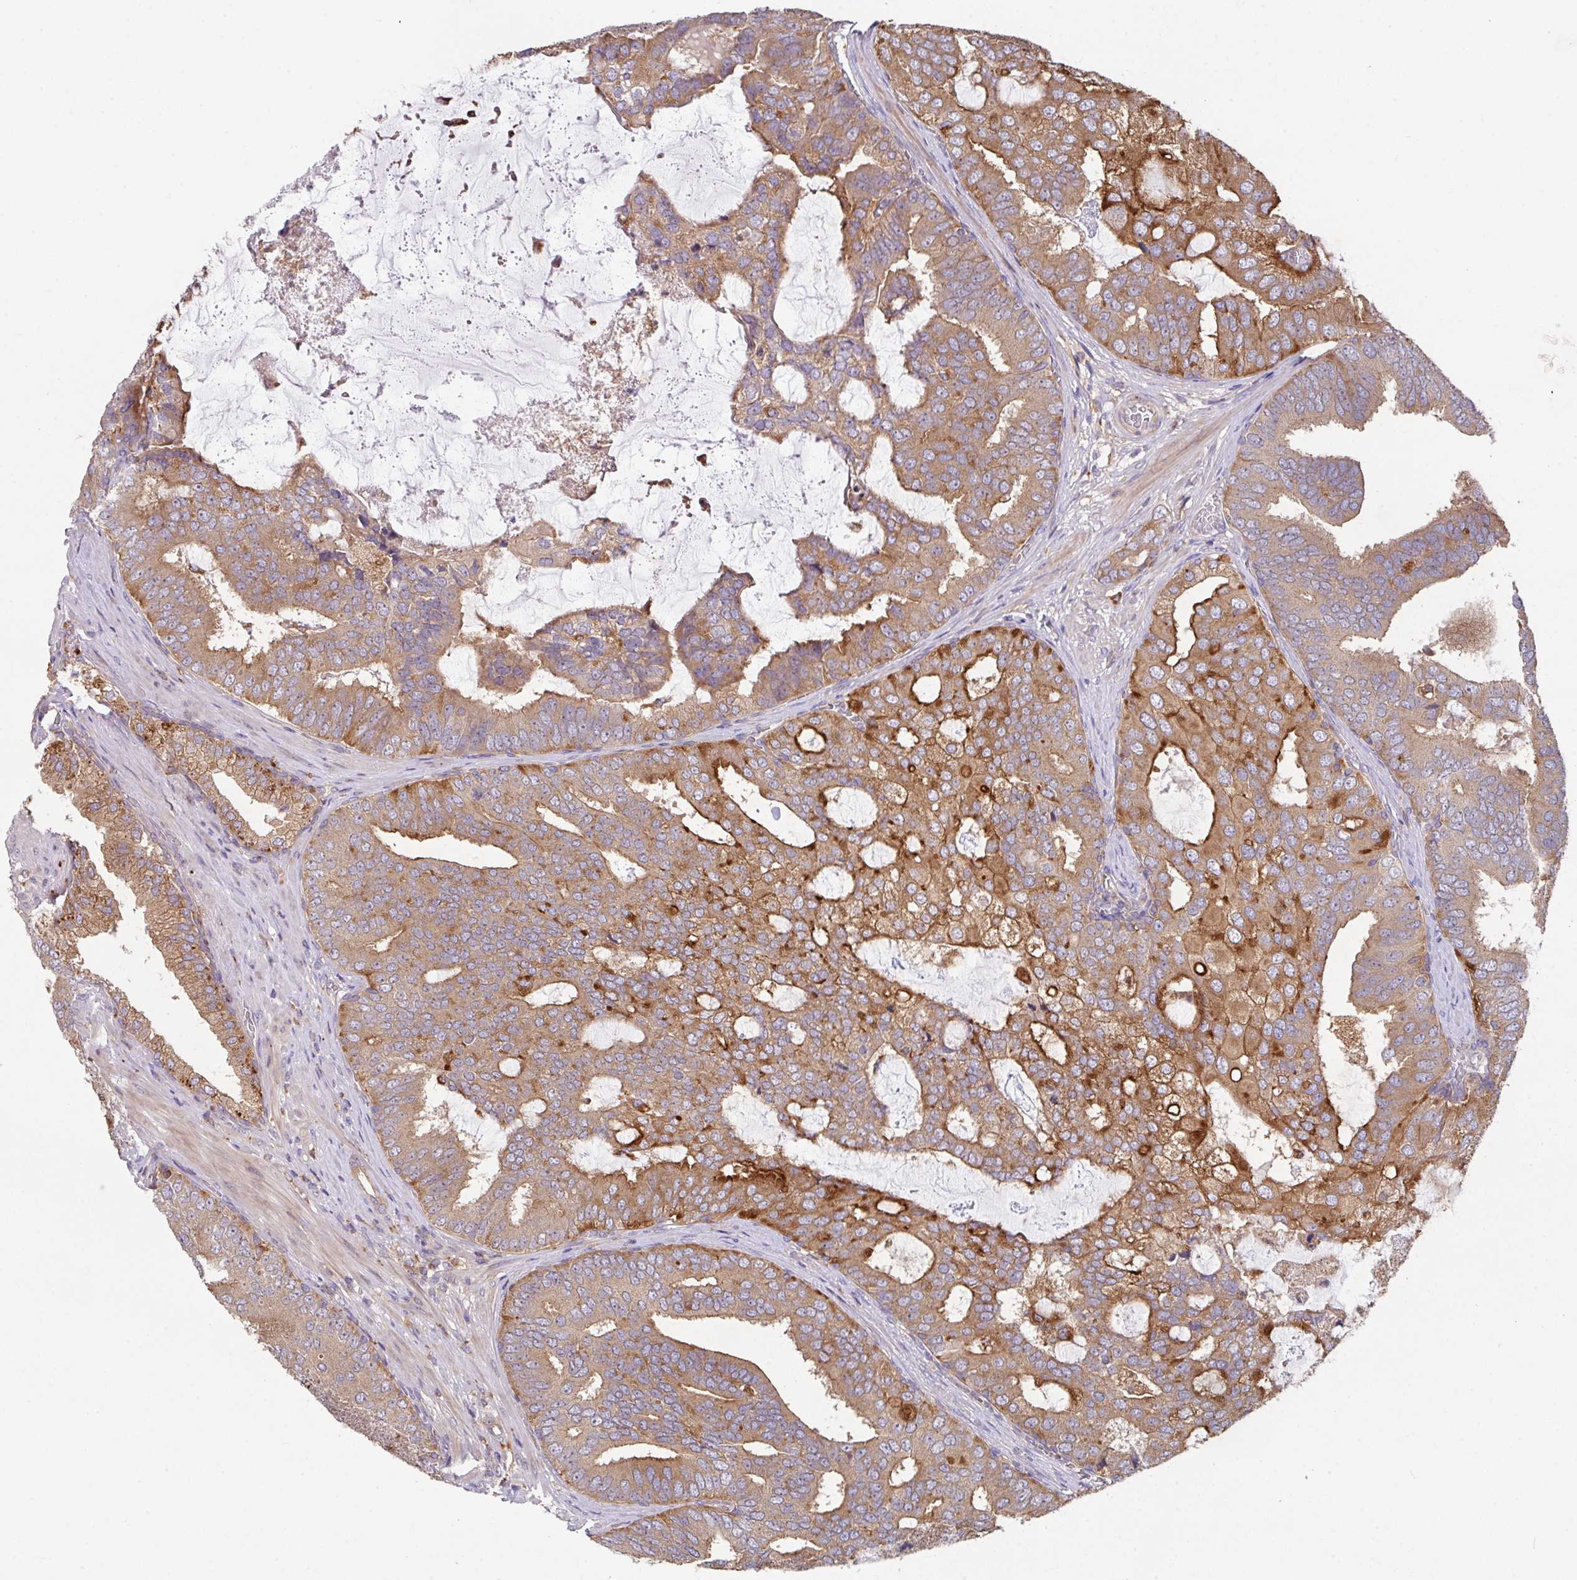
{"staining": {"intensity": "moderate", "quantity": "25%-75%", "location": "cytoplasmic/membranous"}, "tissue": "prostate cancer", "cell_type": "Tumor cells", "image_type": "cancer", "snomed": [{"axis": "morphology", "description": "Adenocarcinoma, High grade"}, {"axis": "topography", "description": "Prostate"}], "caption": "Protein expression analysis of human prostate cancer (adenocarcinoma (high-grade)) reveals moderate cytoplasmic/membranous staining in approximately 25%-75% of tumor cells.", "gene": "TRIM14", "patient": {"sex": "male", "age": 55}}